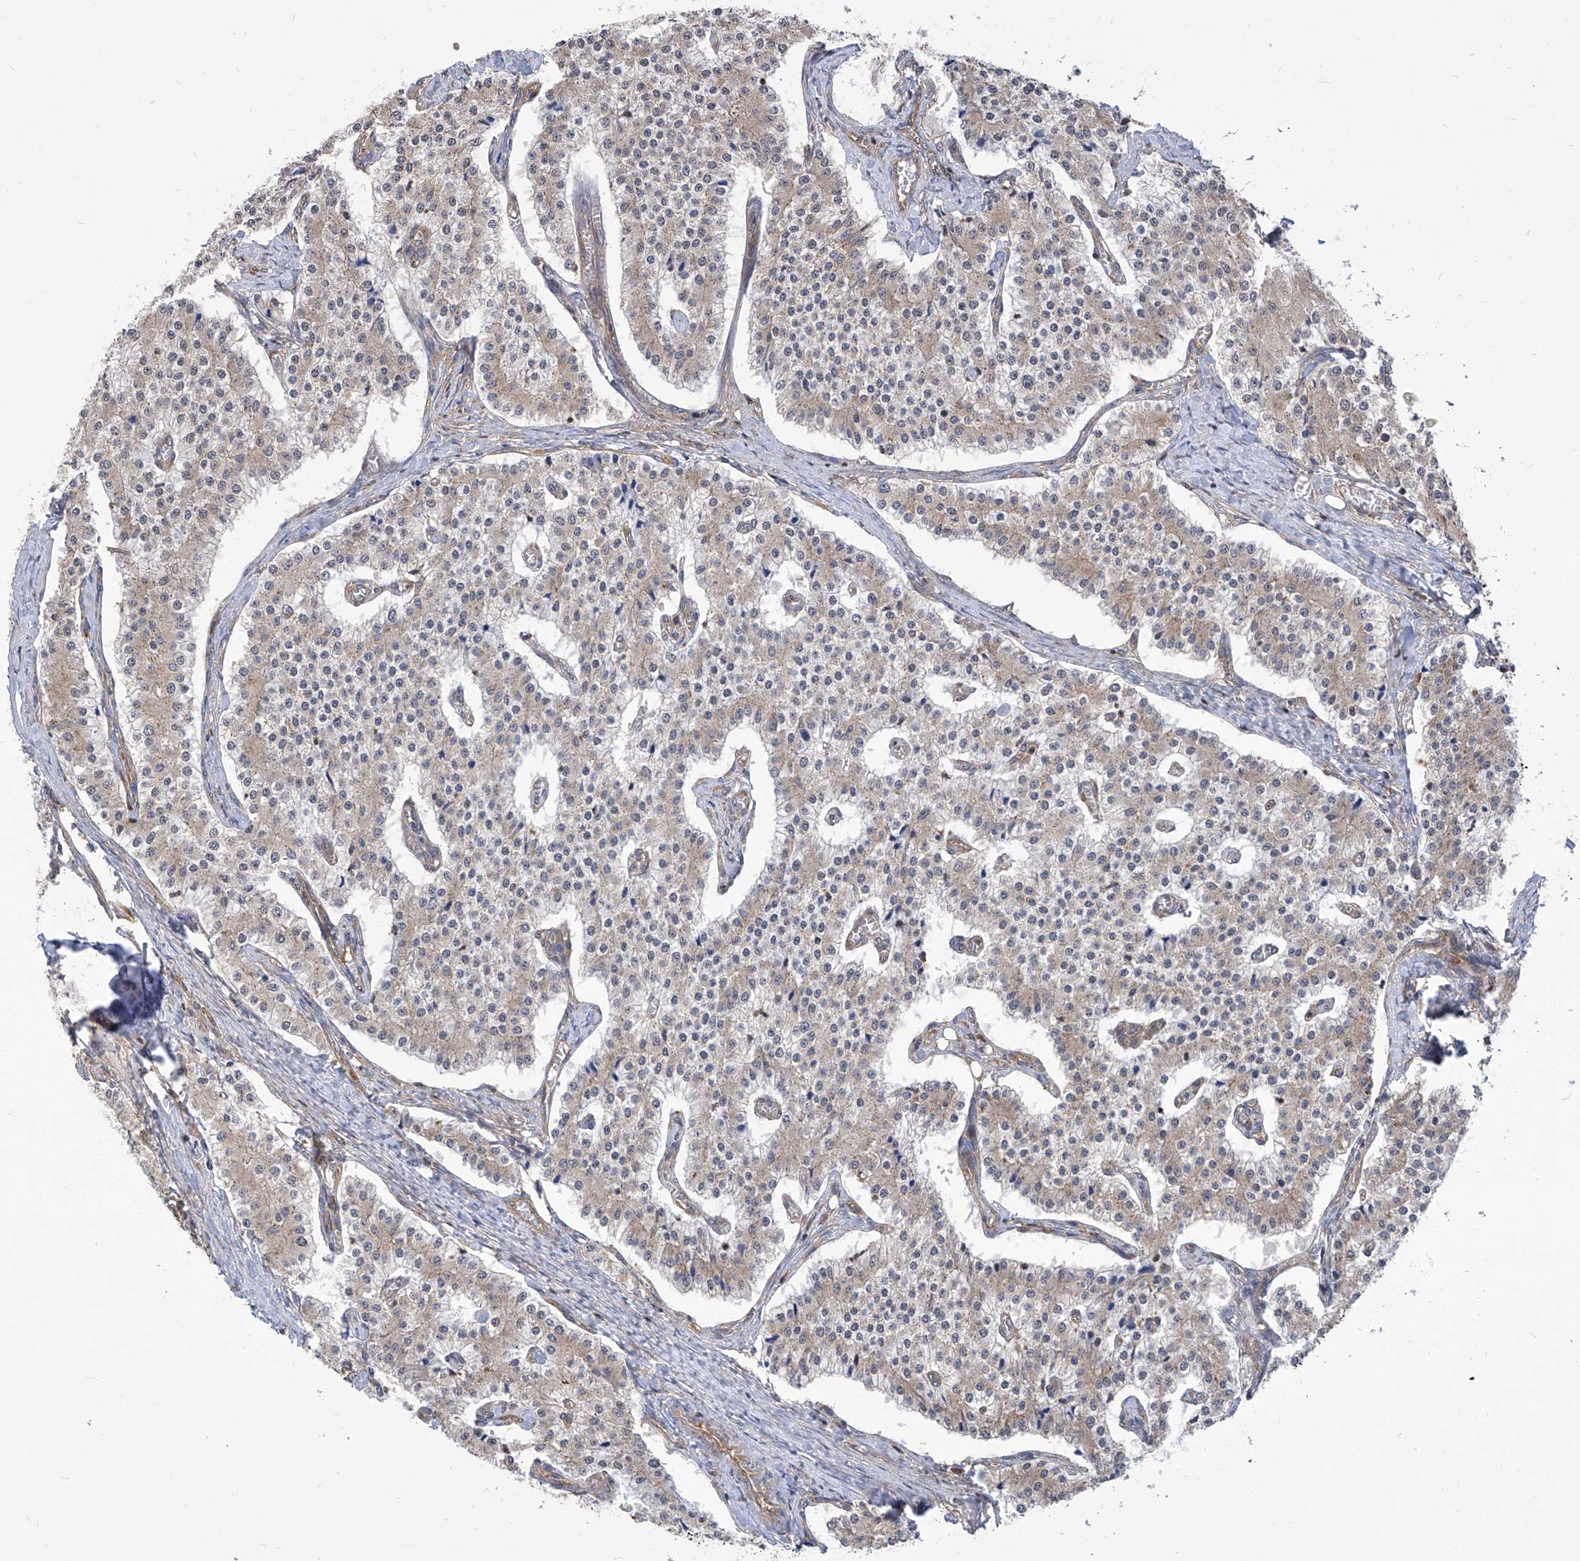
{"staining": {"intensity": "weak", "quantity": "25%-75%", "location": "cytoplasmic/membranous"}, "tissue": "carcinoid", "cell_type": "Tumor cells", "image_type": "cancer", "snomed": [{"axis": "morphology", "description": "Carcinoid, malignant, NOS"}, {"axis": "topography", "description": "Colon"}], "caption": "Immunohistochemical staining of carcinoid demonstrates weak cytoplasmic/membranous protein positivity in about 25%-75% of tumor cells.", "gene": "EIF3M", "patient": {"sex": "female", "age": 52}}